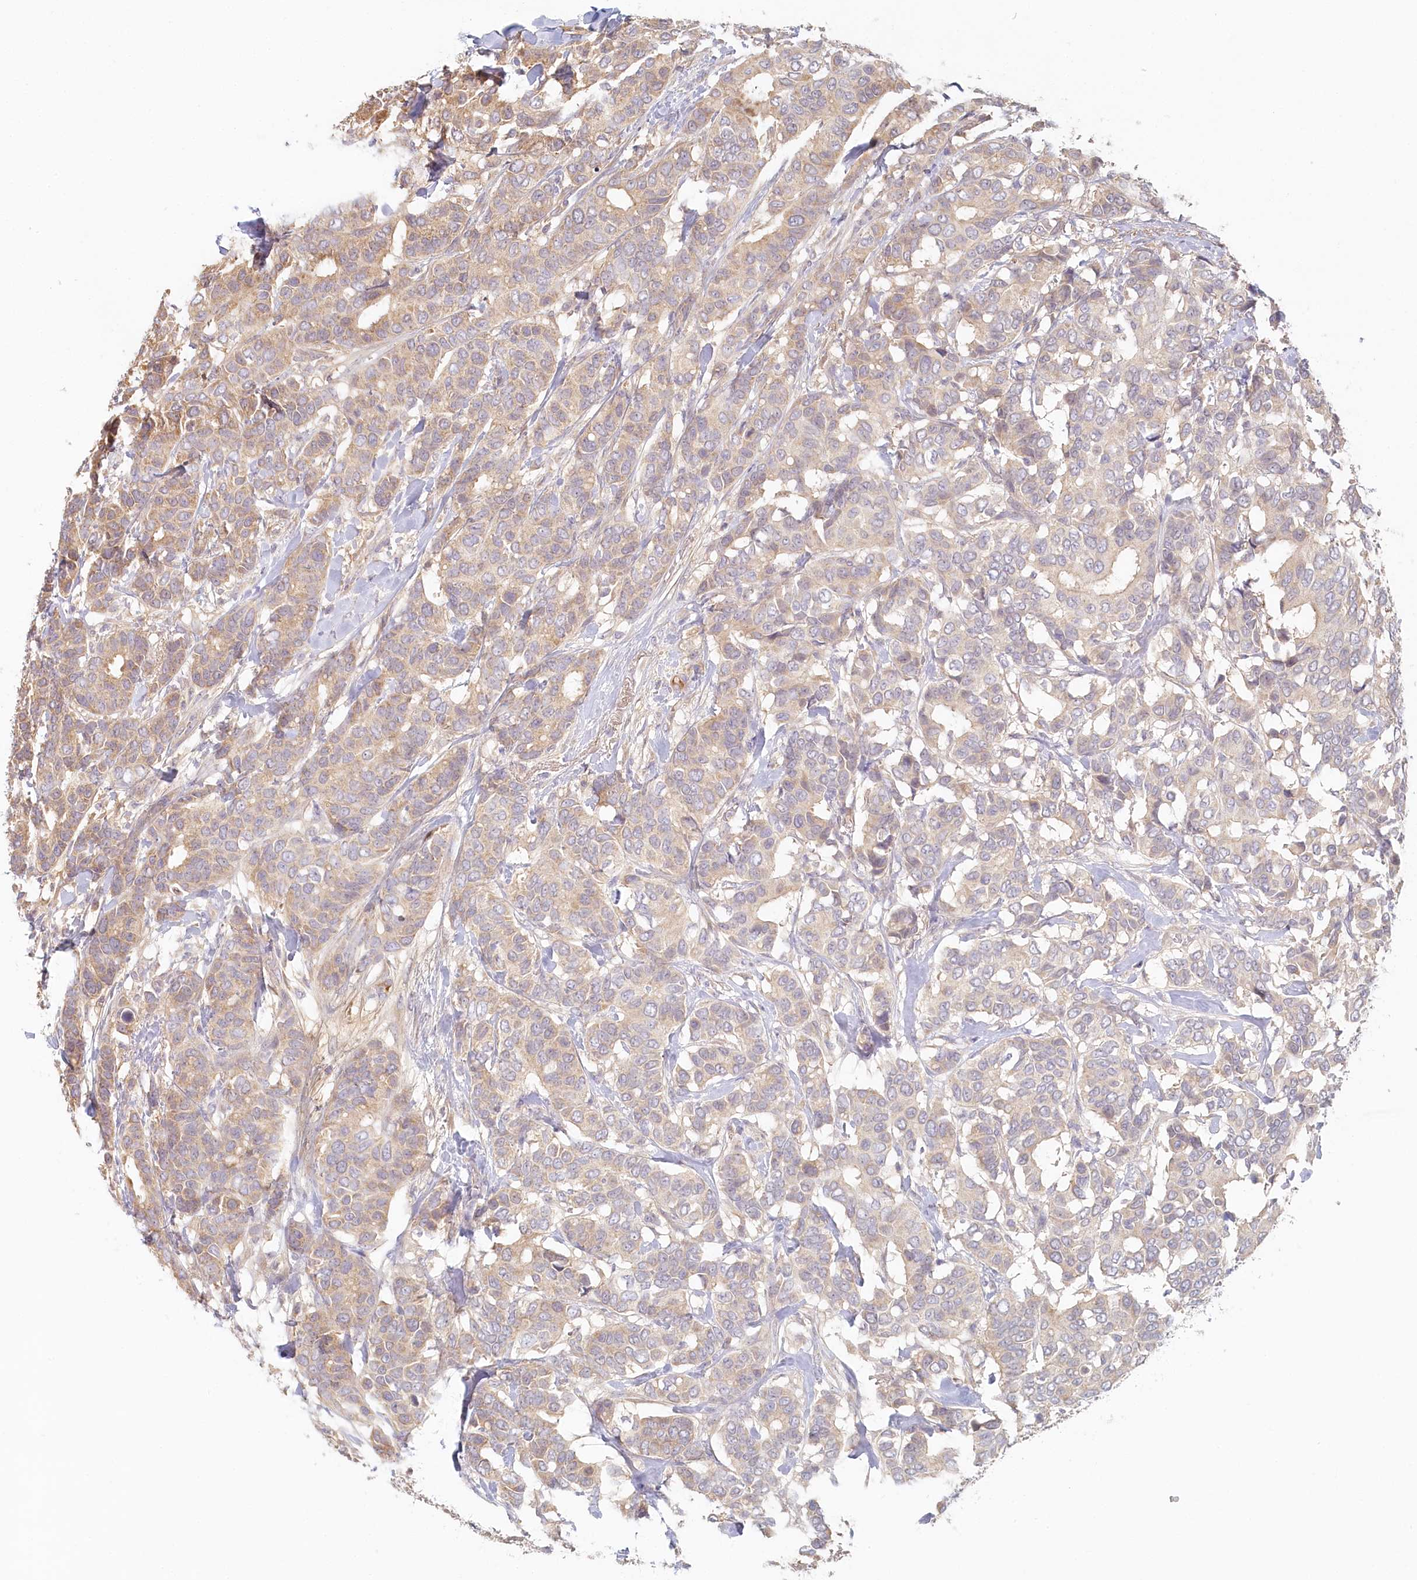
{"staining": {"intensity": "weak", "quantity": ">75%", "location": "cytoplasmic/membranous"}, "tissue": "breast cancer", "cell_type": "Tumor cells", "image_type": "cancer", "snomed": [{"axis": "morphology", "description": "Duct carcinoma"}, {"axis": "topography", "description": "Breast"}], "caption": "Brown immunohistochemical staining in human intraductal carcinoma (breast) reveals weak cytoplasmic/membranous staining in about >75% of tumor cells.", "gene": "VSIG1", "patient": {"sex": "female", "age": 87}}